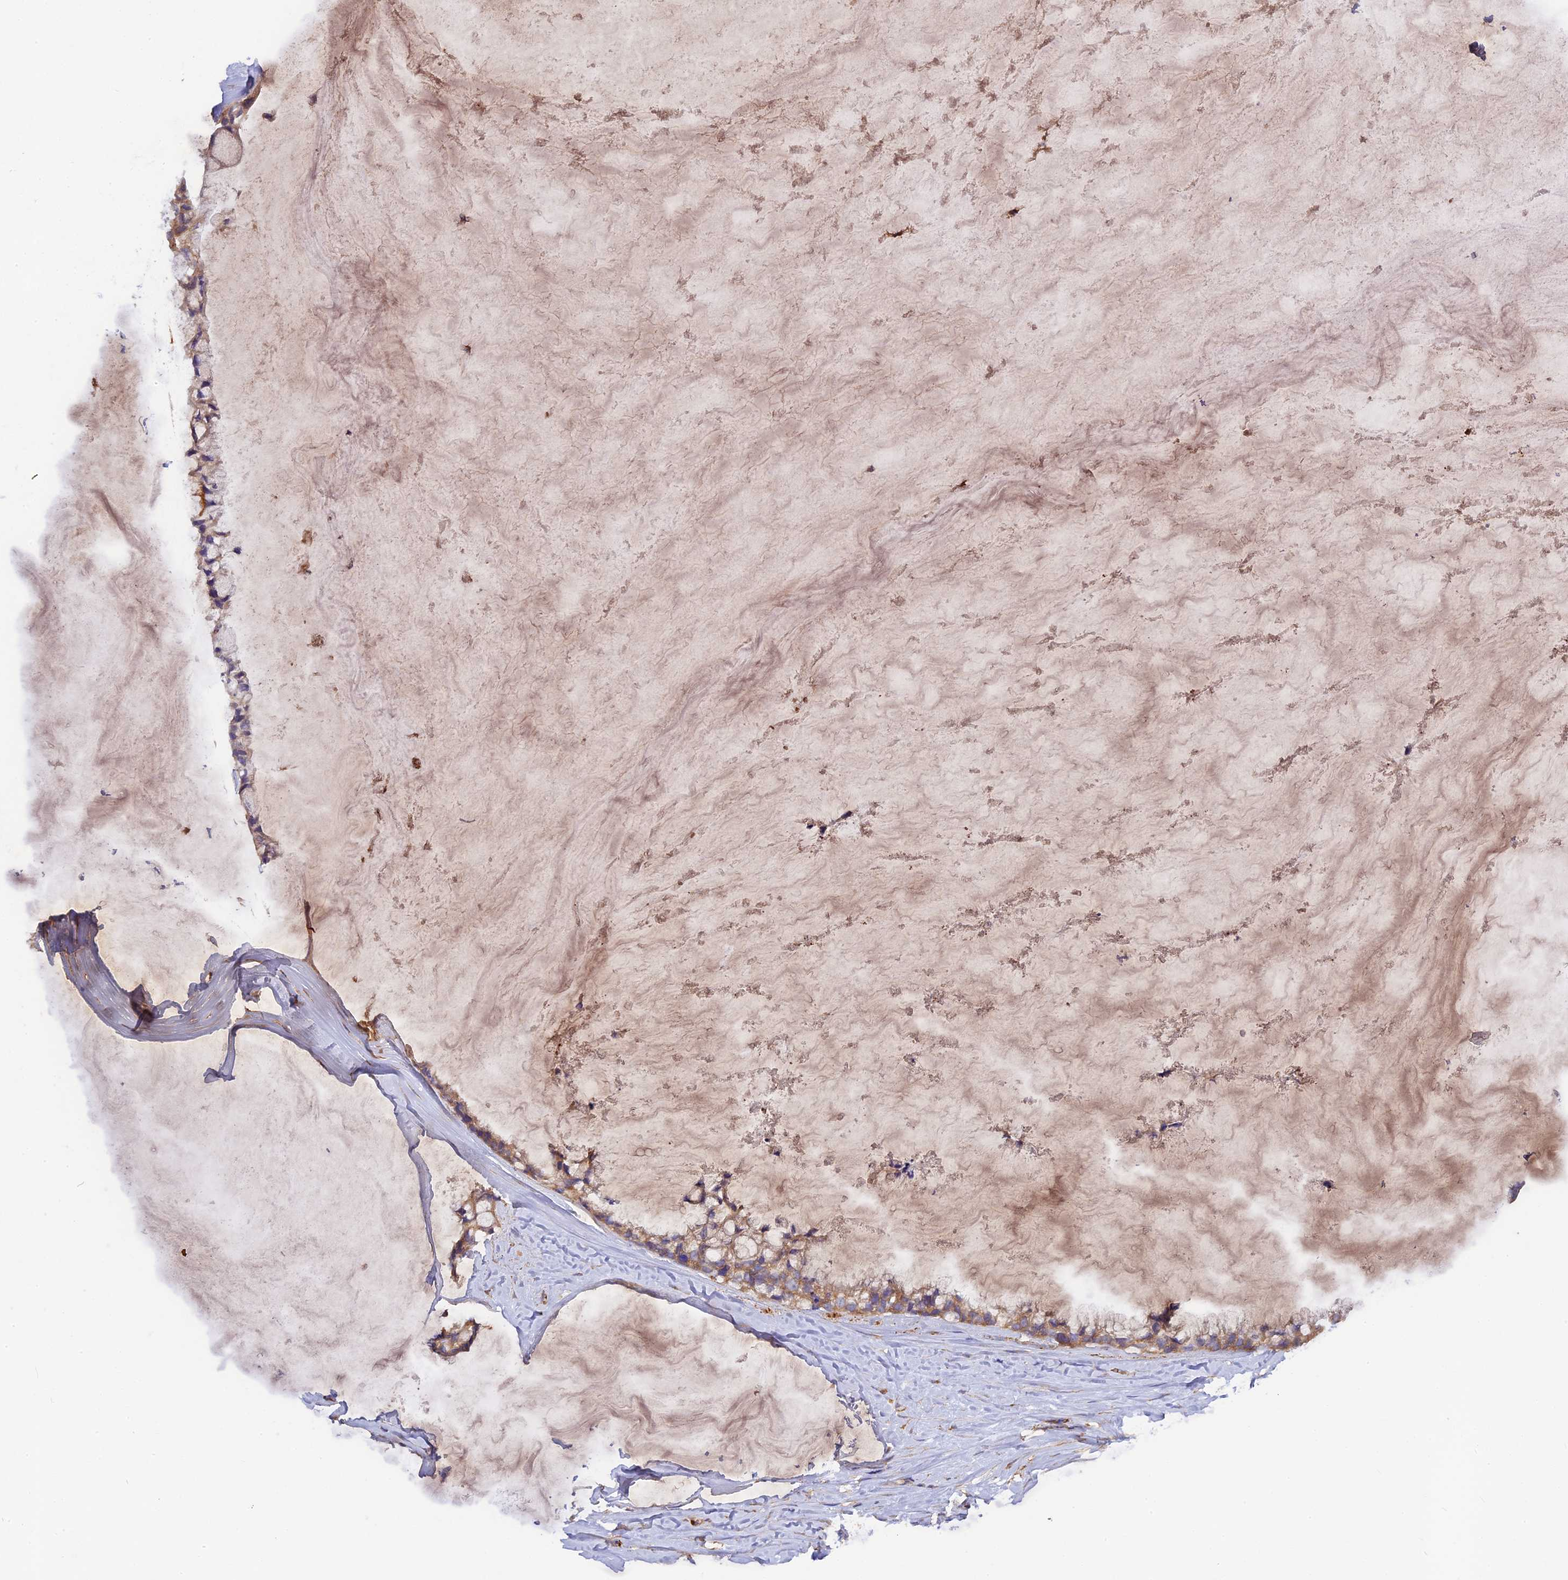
{"staining": {"intensity": "moderate", "quantity": ">75%", "location": "cytoplasmic/membranous"}, "tissue": "ovarian cancer", "cell_type": "Tumor cells", "image_type": "cancer", "snomed": [{"axis": "morphology", "description": "Cystadenocarcinoma, mucinous, NOS"}, {"axis": "topography", "description": "Ovary"}], "caption": "Immunohistochemistry (IHC) of human mucinous cystadenocarcinoma (ovarian) reveals medium levels of moderate cytoplasmic/membranous staining in about >75% of tumor cells.", "gene": "MYO9B", "patient": {"sex": "female", "age": 39}}